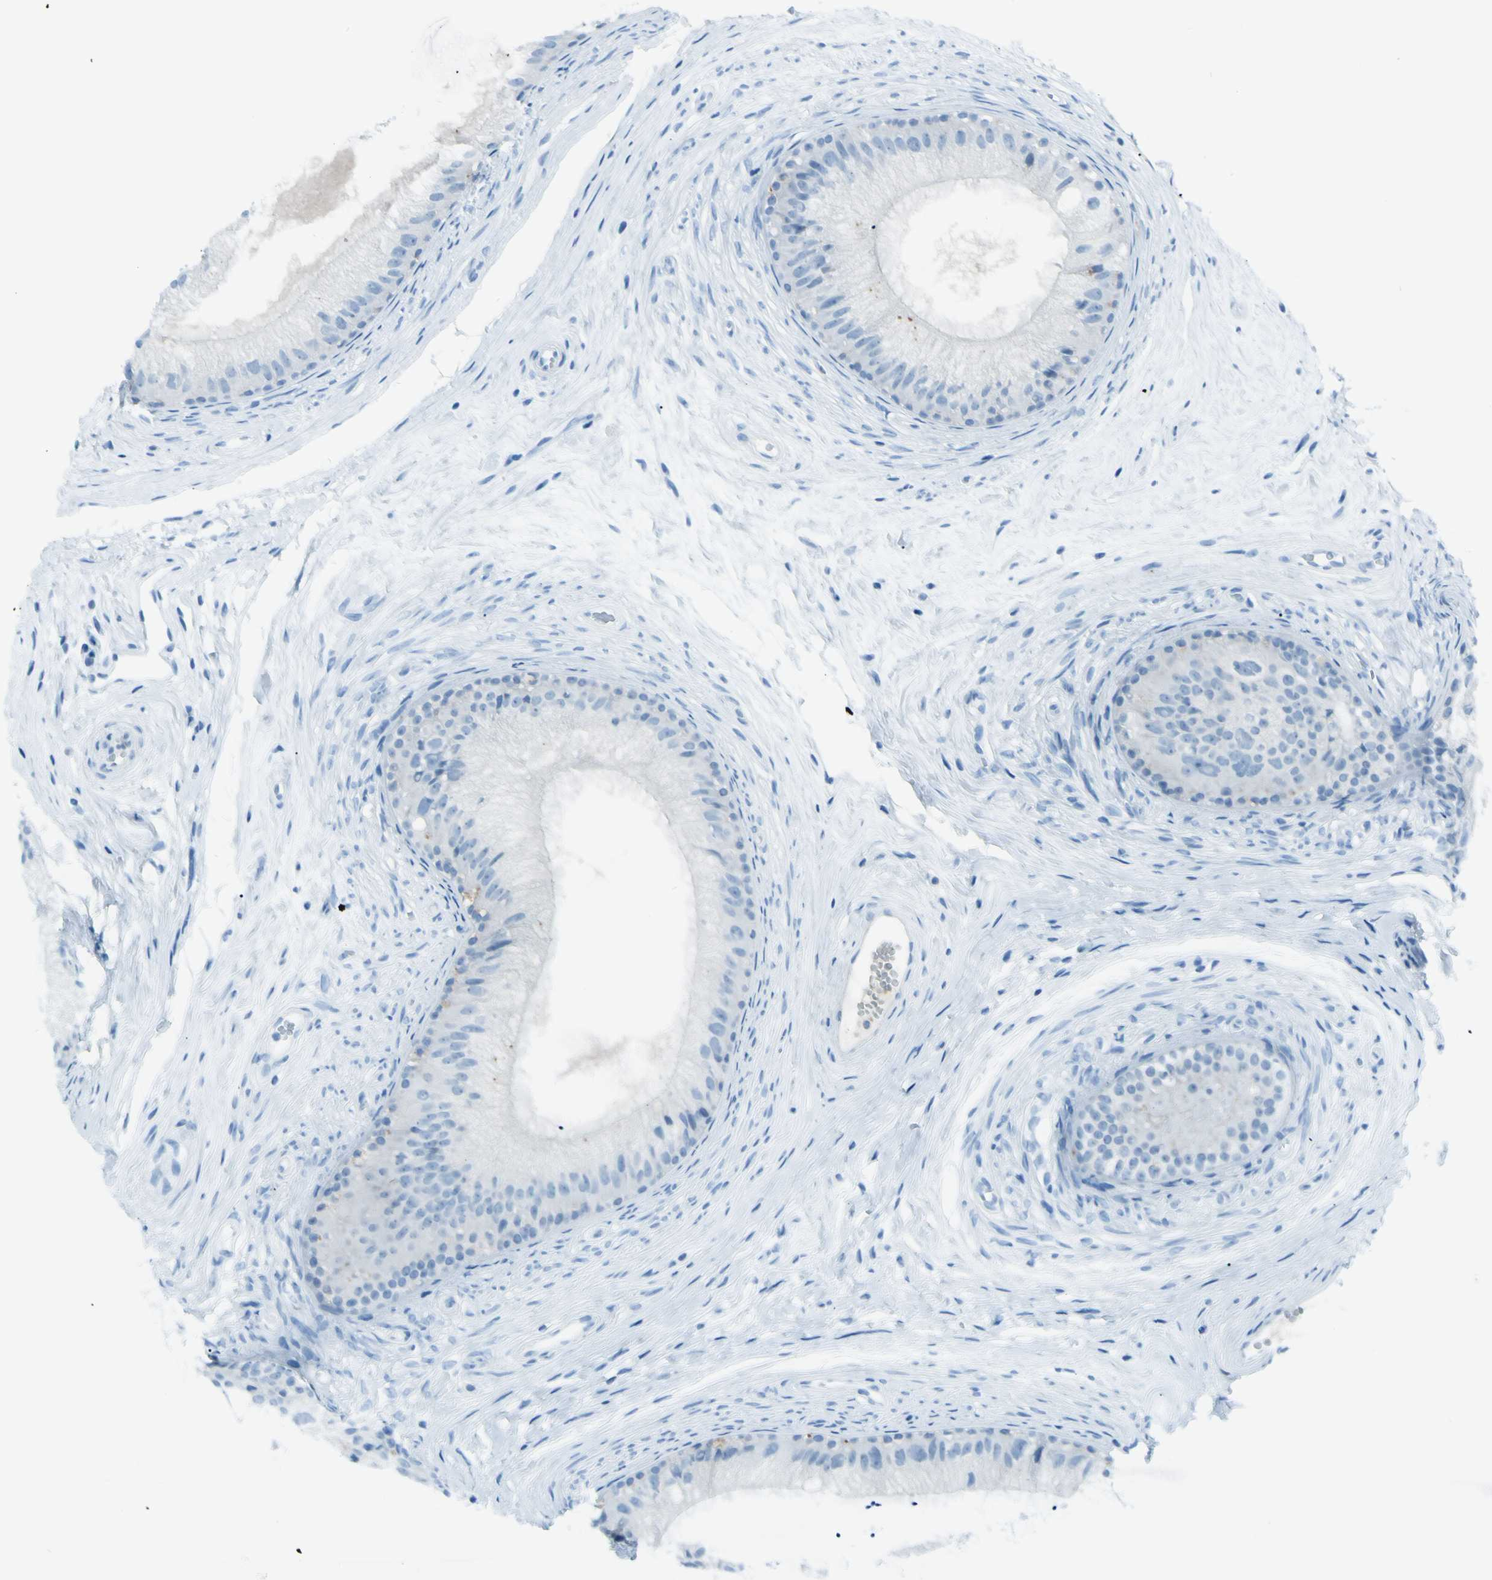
{"staining": {"intensity": "negative", "quantity": "none", "location": "none"}, "tissue": "epididymis", "cell_type": "Glandular cells", "image_type": "normal", "snomed": [{"axis": "morphology", "description": "Normal tissue, NOS"}, {"axis": "topography", "description": "Epididymis"}], "caption": "Human epididymis stained for a protein using IHC demonstrates no expression in glandular cells.", "gene": "AFP", "patient": {"sex": "male", "age": 56}}